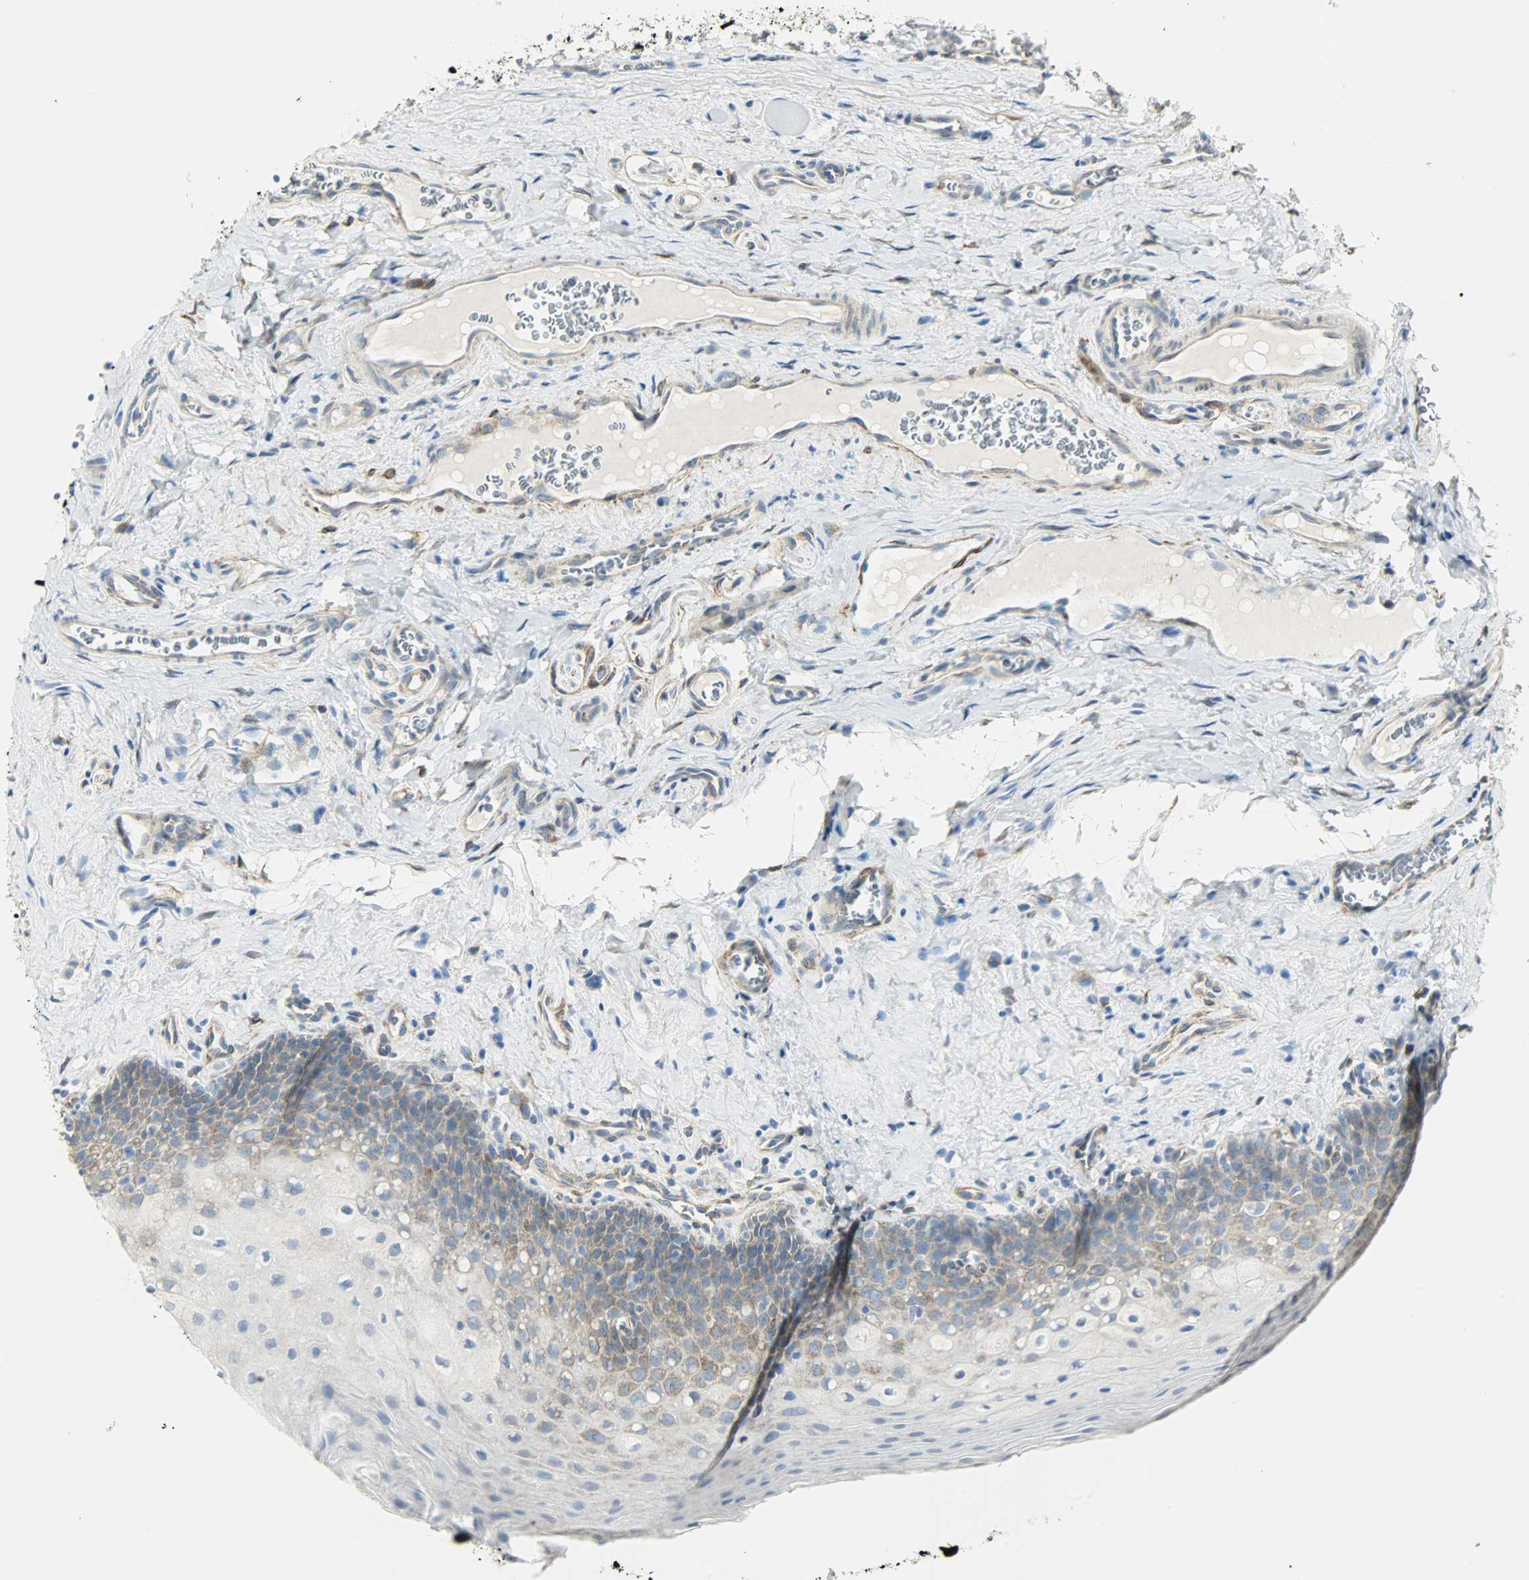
{"staining": {"intensity": "moderate", "quantity": "25%-75%", "location": "cytoplasmic/membranous"}, "tissue": "oral mucosa", "cell_type": "Squamous epithelial cells", "image_type": "normal", "snomed": [{"axis": "morphology", "description": "Normal tissue, NOS"}, {"axis": "topography", "description": "Oral tissue"}], "caption": "Oral mucosa stained with IHC demonstrates moderate cytoplasmic/membranous staining in approximately 25%-75% of squamous epithelial cells. (DAB IHC, brown staining for protein, blue staining for nuclei).", "gene": "PKD2", "patient": {"sex": "male", "age": 20}}